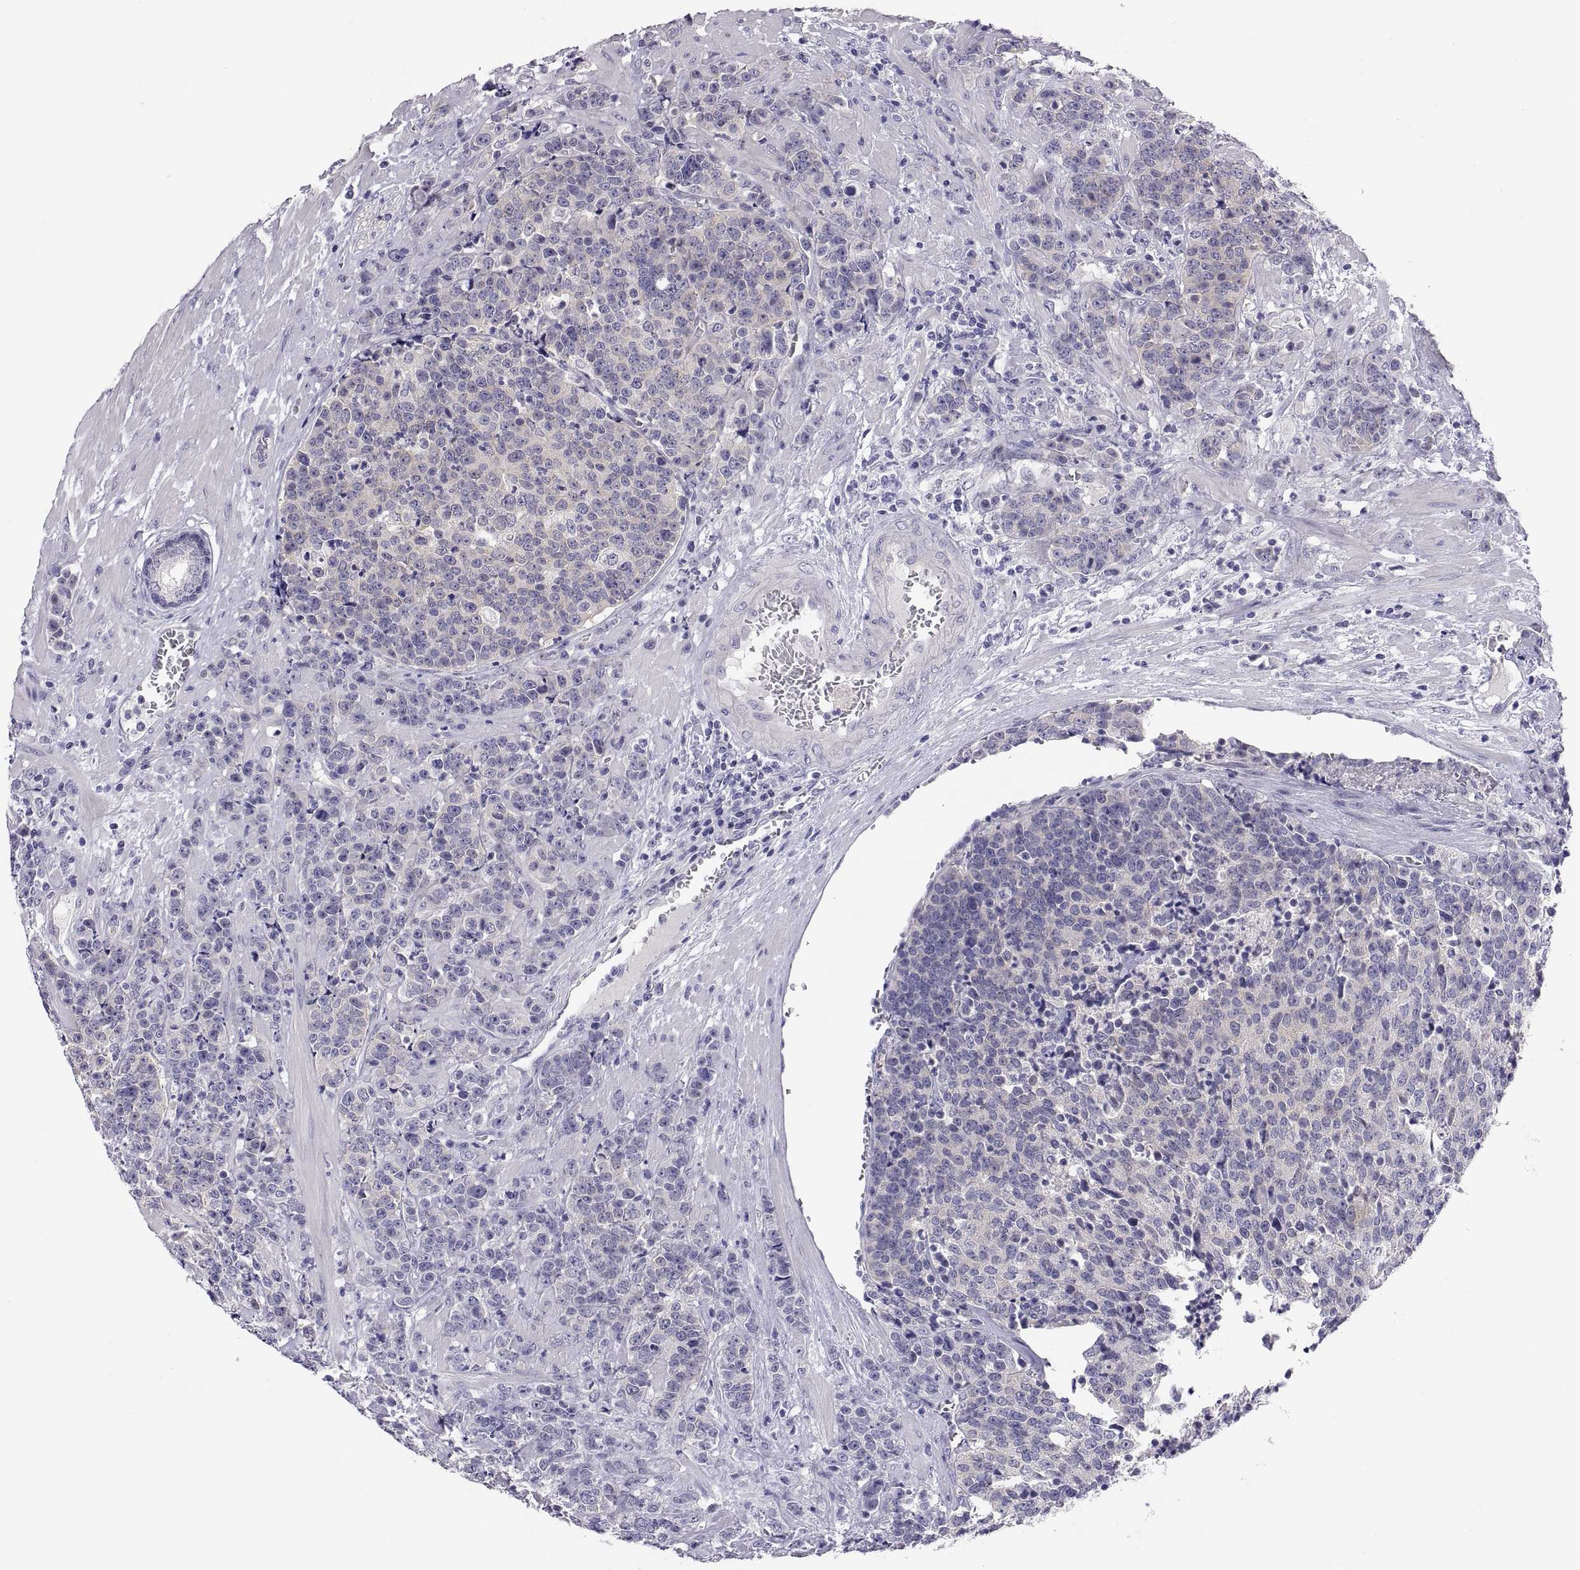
{"staining": {"intensity": "negative", "quantity": "none", "location": "none"}, "tissue": "prostate cancer", "cell_type": "Tumor cells", "image_type": "cancer", "snomed": [{"axis": "morphology", "description": "Adenocarcinoma, NOS"}, {"axis": "topography", "description": "Prostate"}], "caption": "The photomicrograph reveals no staining of tumor cells in adenocarcinoma (prostate).", "gene": "STRC", "patient": {"sex": "male", "age": 67}}